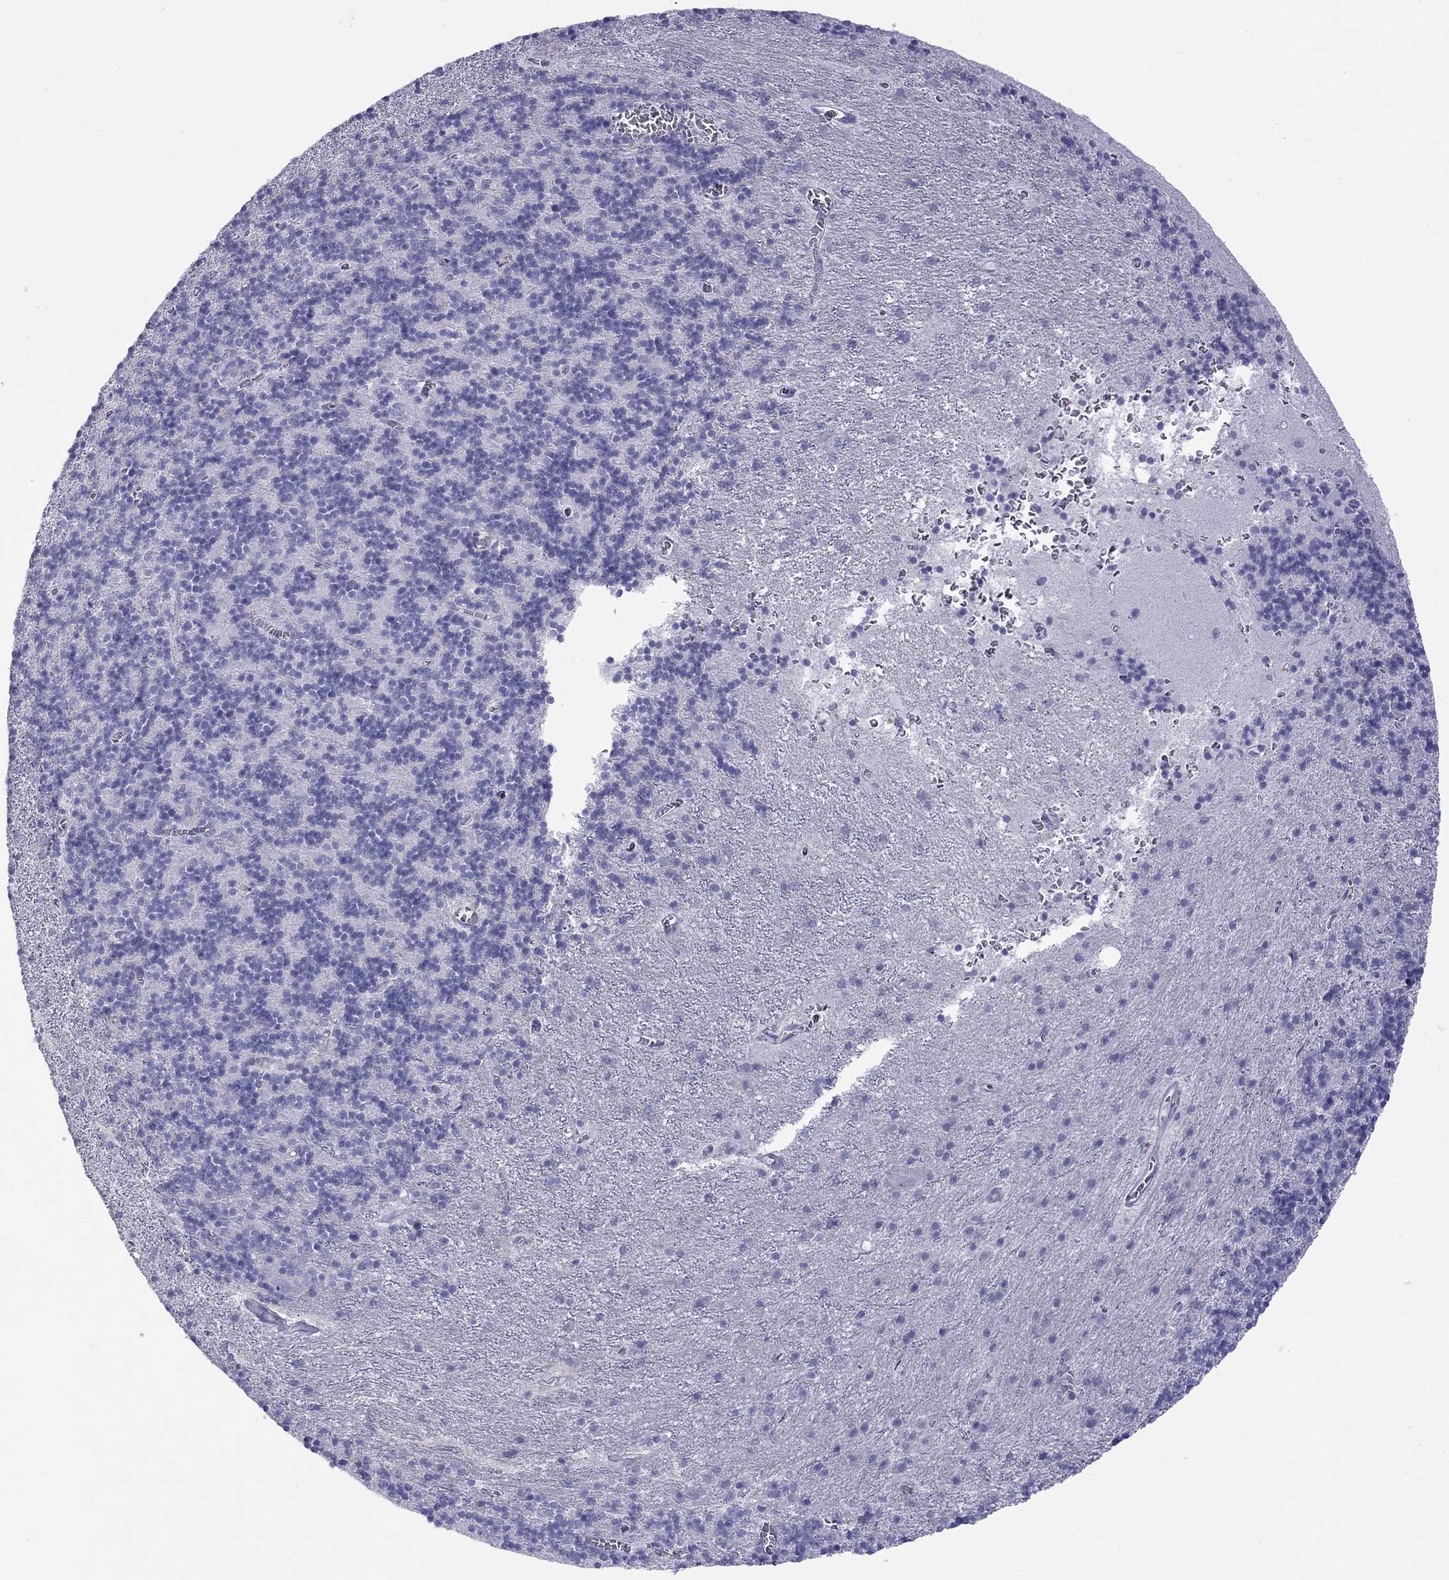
{"staining": {"intensity": "negative", "quantity": "none", "location": "none"}, "tissue": "cerebellum", "cell_type": "Cells in granular layer", "image_type": "normal", "snomed": [{"axis": "morphology", "description": "Normal tissue, NOS"}, {"axis": "topography", "description": "Cerebellum"}], "caption": "Immunohistochemistry image of unremarkable cerebellum: cerebellum stained with DAB exhibits no significant protein expression in cells in granular layer. (DAB immunohistochemistry, high magnification).", "gene": "ALOX15B", "patient": {"sex": "male", "age": 70}}